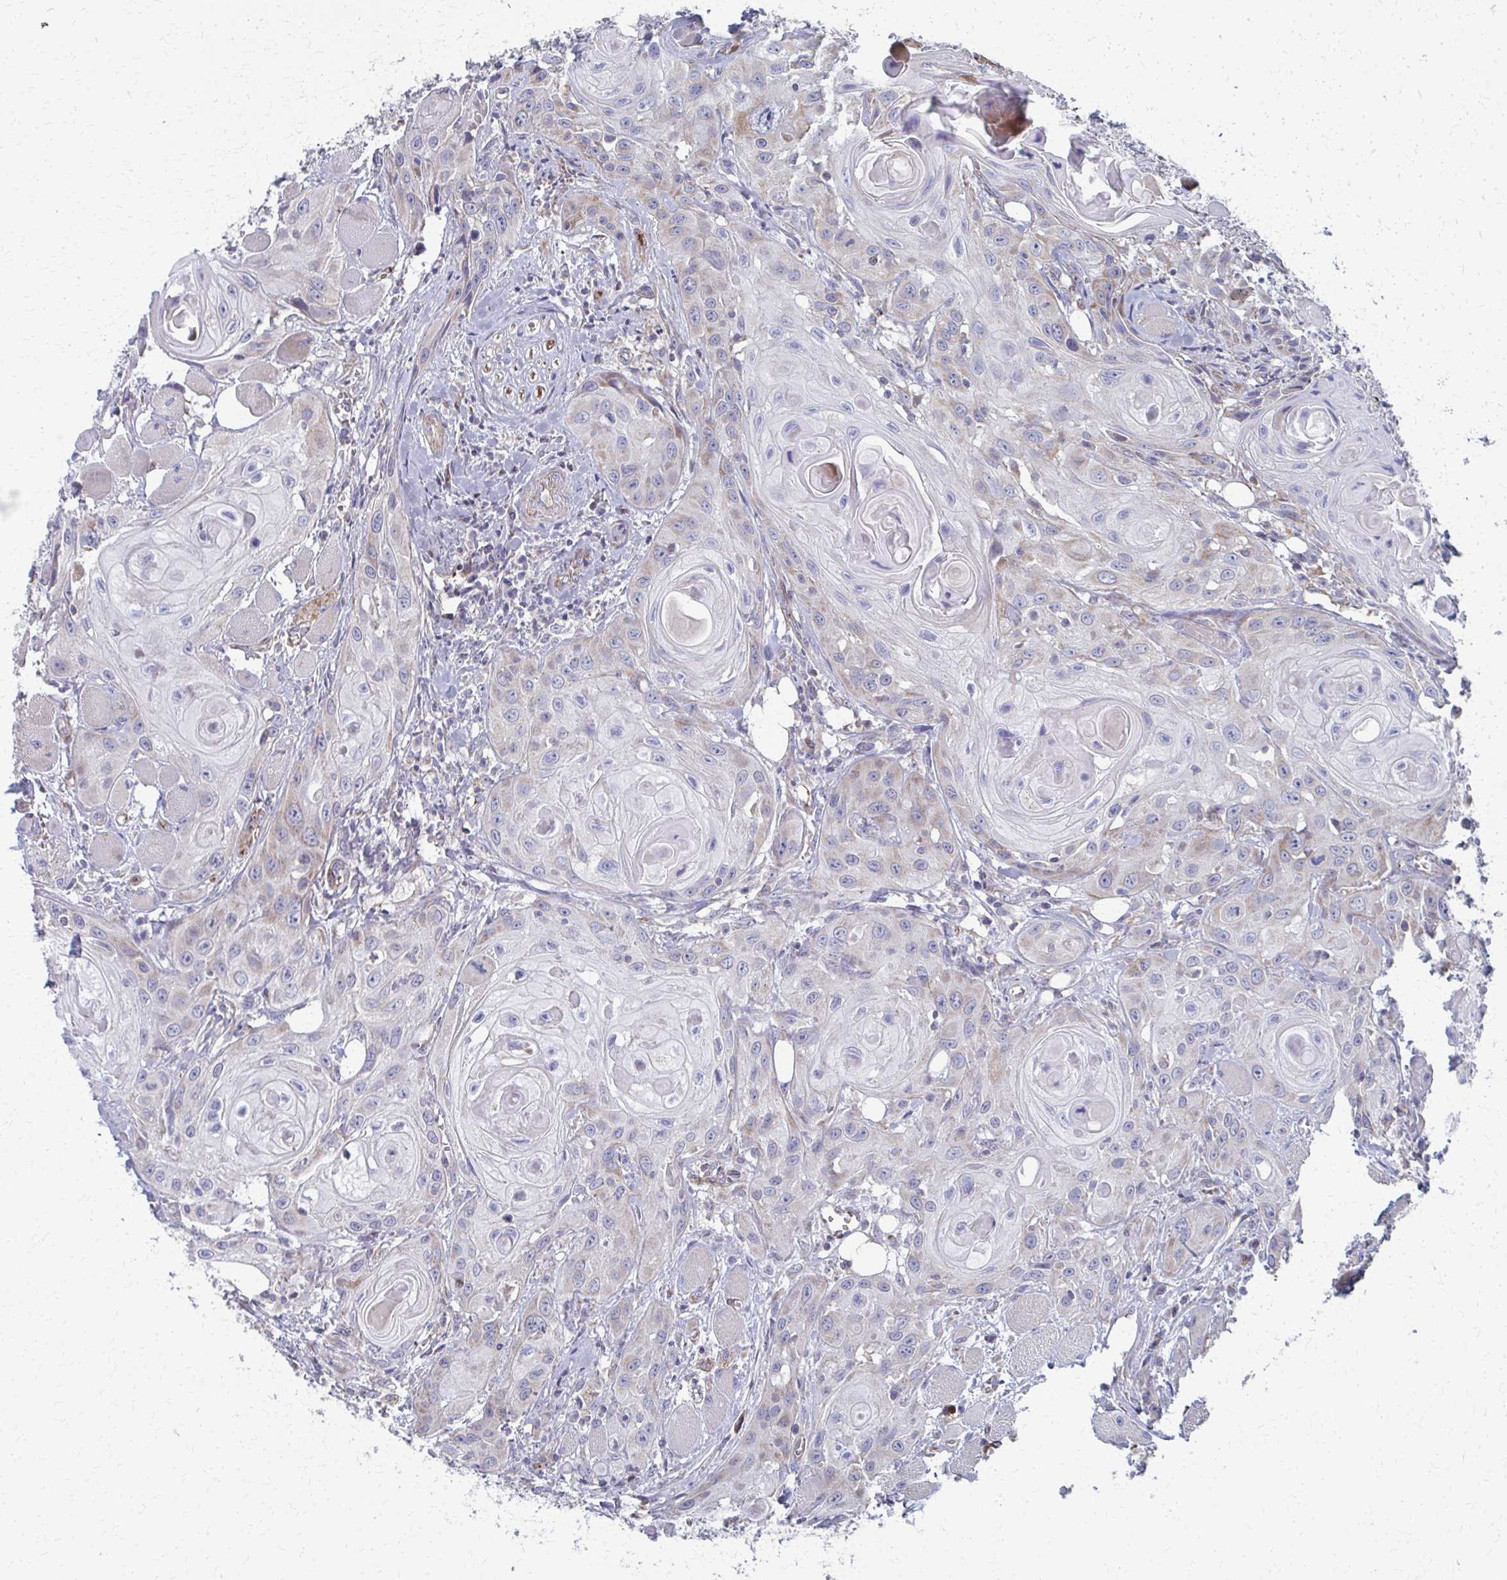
{"staining": {"intensity": "negative", "quantity": "none", "location": "none"}, "tissue": "head and neck cancer", "cell_type": "Tumor cells", "image_type": "cancer", "snomed": [{"axis": "morphology", "description": "Squamous cell carcinoma, NOS"}, {"axis": "topography", "description": "Oral tissue"}, {"axis": "topography", "description": "Head-Neck"}], "caption": "High power microscopy micrograph of an immunohistochemistry (IHC) image of head and neck cancer, revealing no significant expression in tumor cells.", "gene": "FAHD1", "patient": {"sex": "male", "age": 58}}